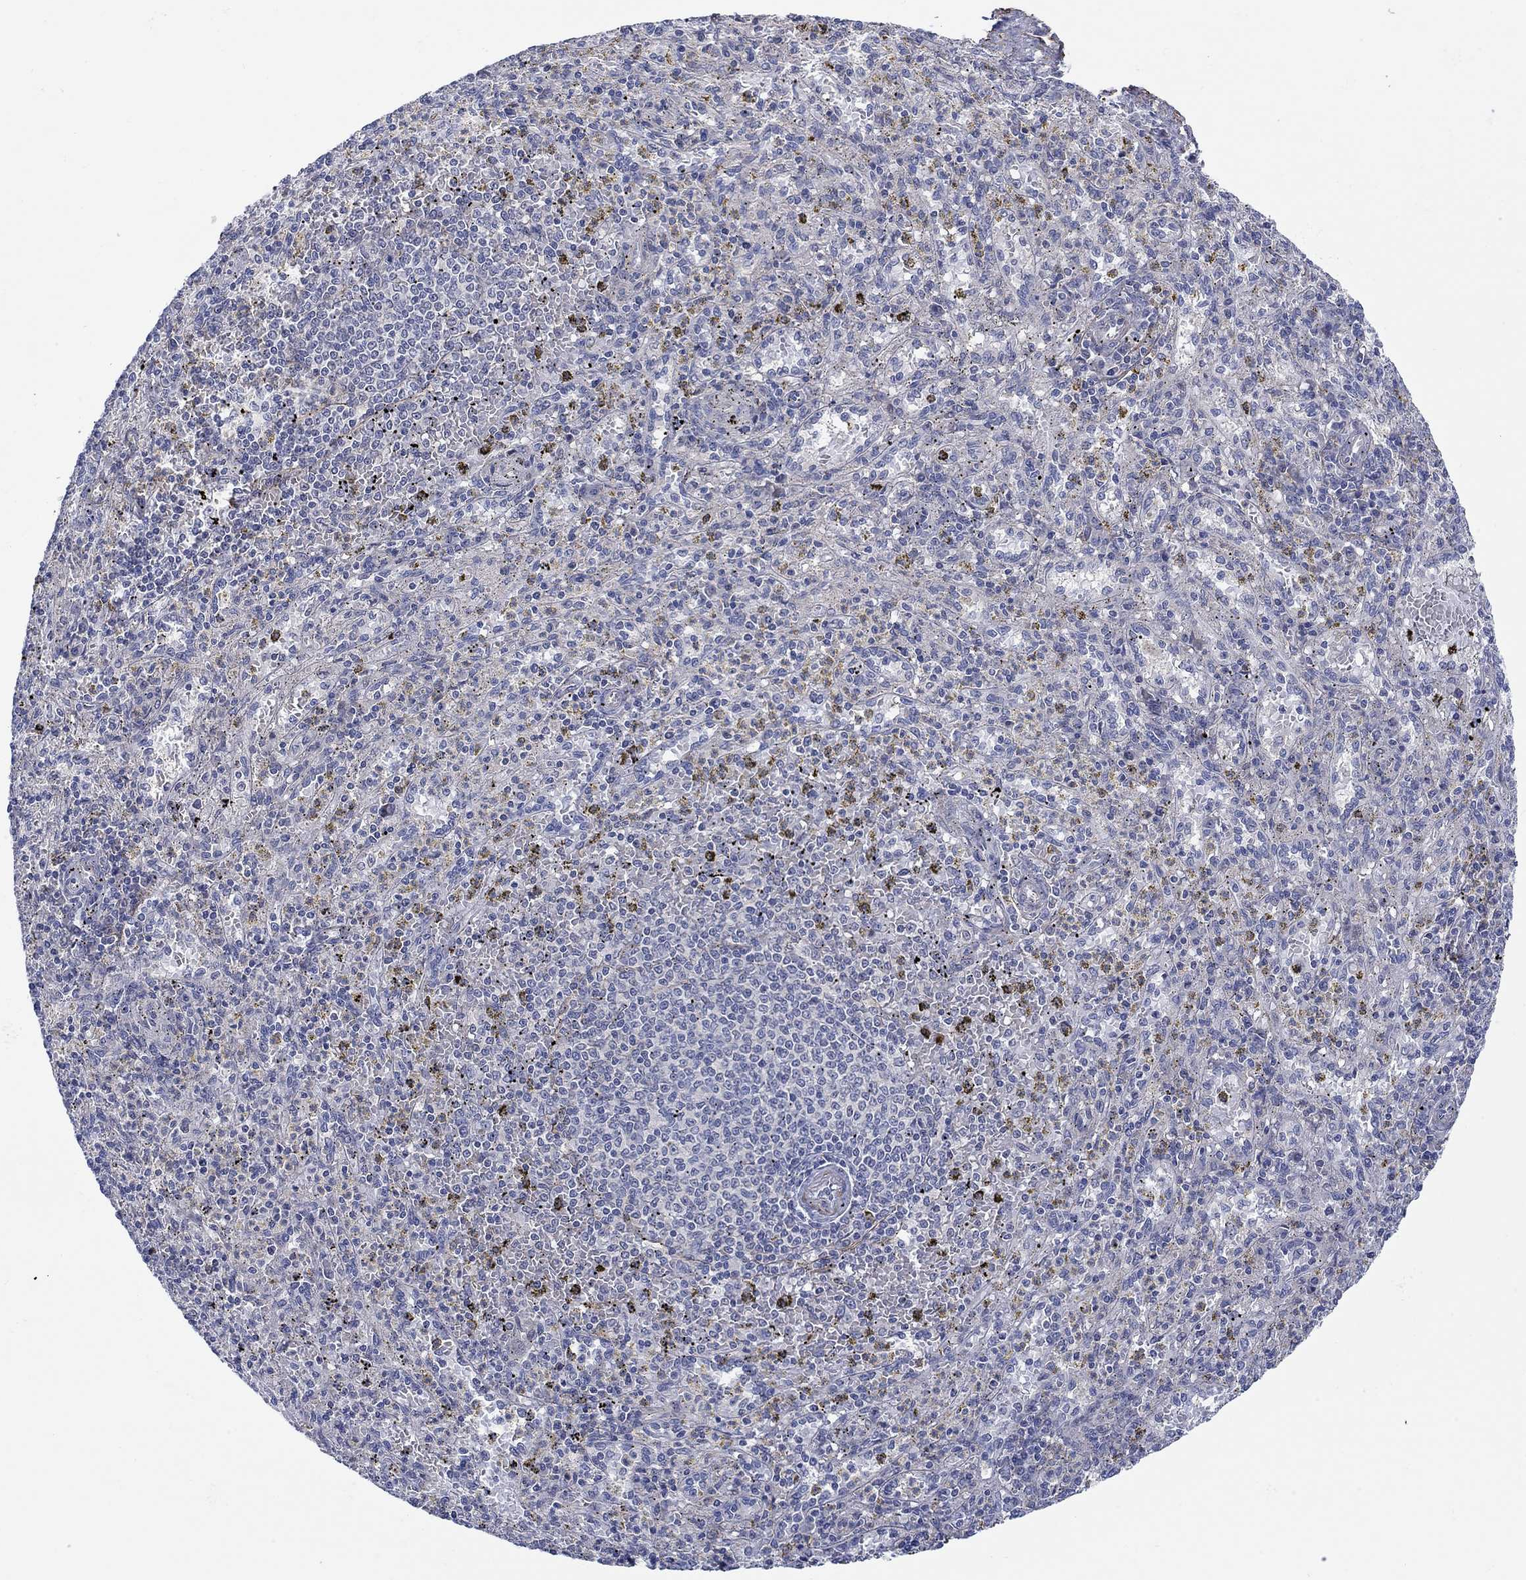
{"staining": {"intensity": "negative", "quantity": "none", "location": "none"}, "tissue": "spleen", "cell_type": "Cells in red pulp", "image_type": "normal", "snomed": [{"axis": "morphology", "description": "Normal tissue, NOS"}, {"axis": "topography", "description": "Spleen"}], "caption": "High power microscopy photomicrograph of an IHC histopathology image of benign spleen, revealing no significant positivity in cells in red pulp. (Immunohistochemistry (ihc), brightfield microscopy, high magnification).", "gene": "SCN7A", "patient": {"sex": "male", "age": 60}}